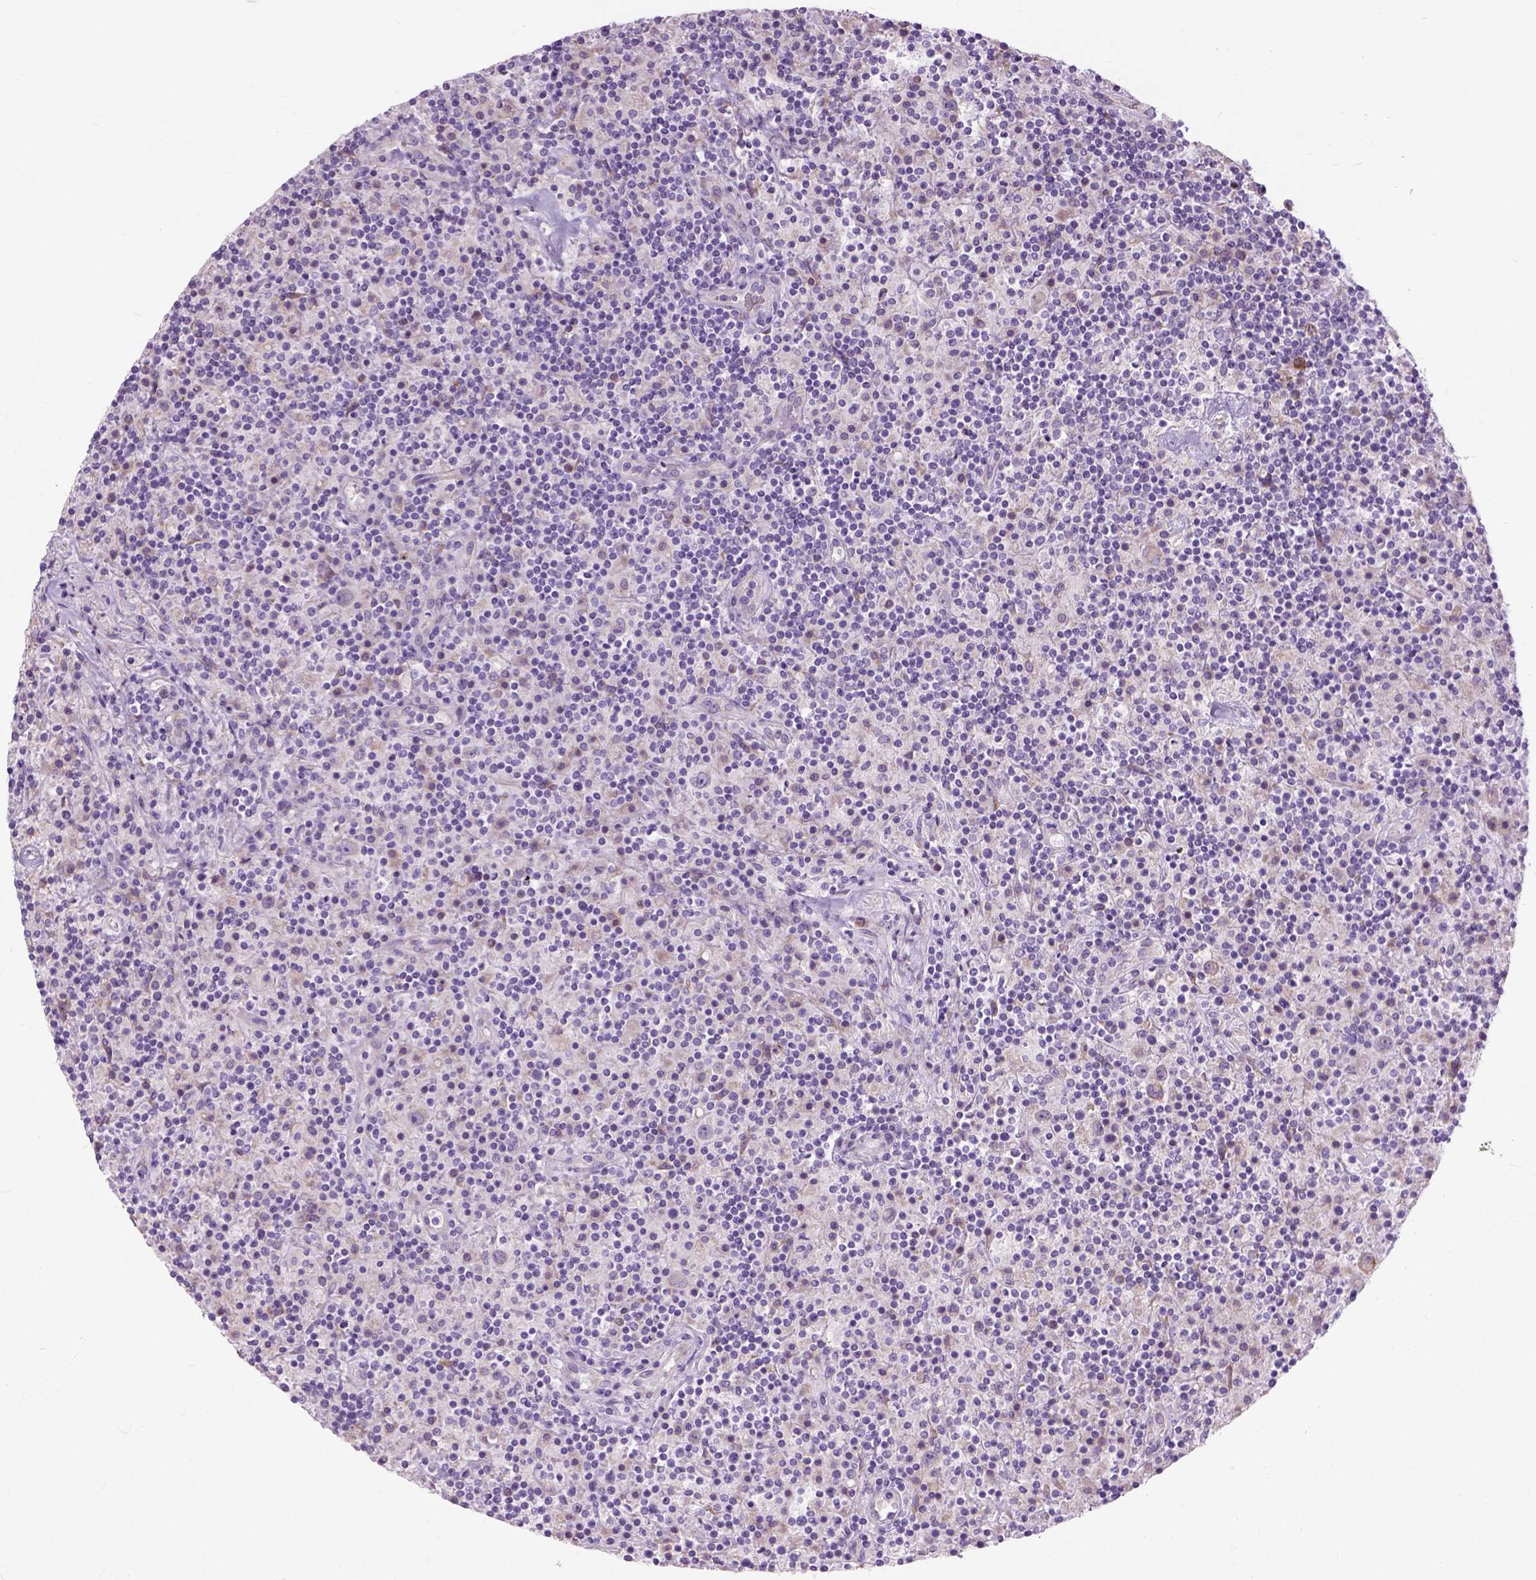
{"staining": {"intensity": "negative", "quantity": "none", "location": "none"}, "tissue": "lymphoma", "cell_type": "Tumor cells", "image_type": "cancer", "snomed": [{"axis": "morphology", "description": "Hodgkin's disease, NOS"}, {"axis": "topography", "description": "Lymph node"}], "caption": "Tumor cells show no significant protein expression in lymphoma. (DAB IHC visualized using brightfield microscopy, high magnification).", "gene": "TRIM72", "patient": {"sex": "male", "age": 70}}